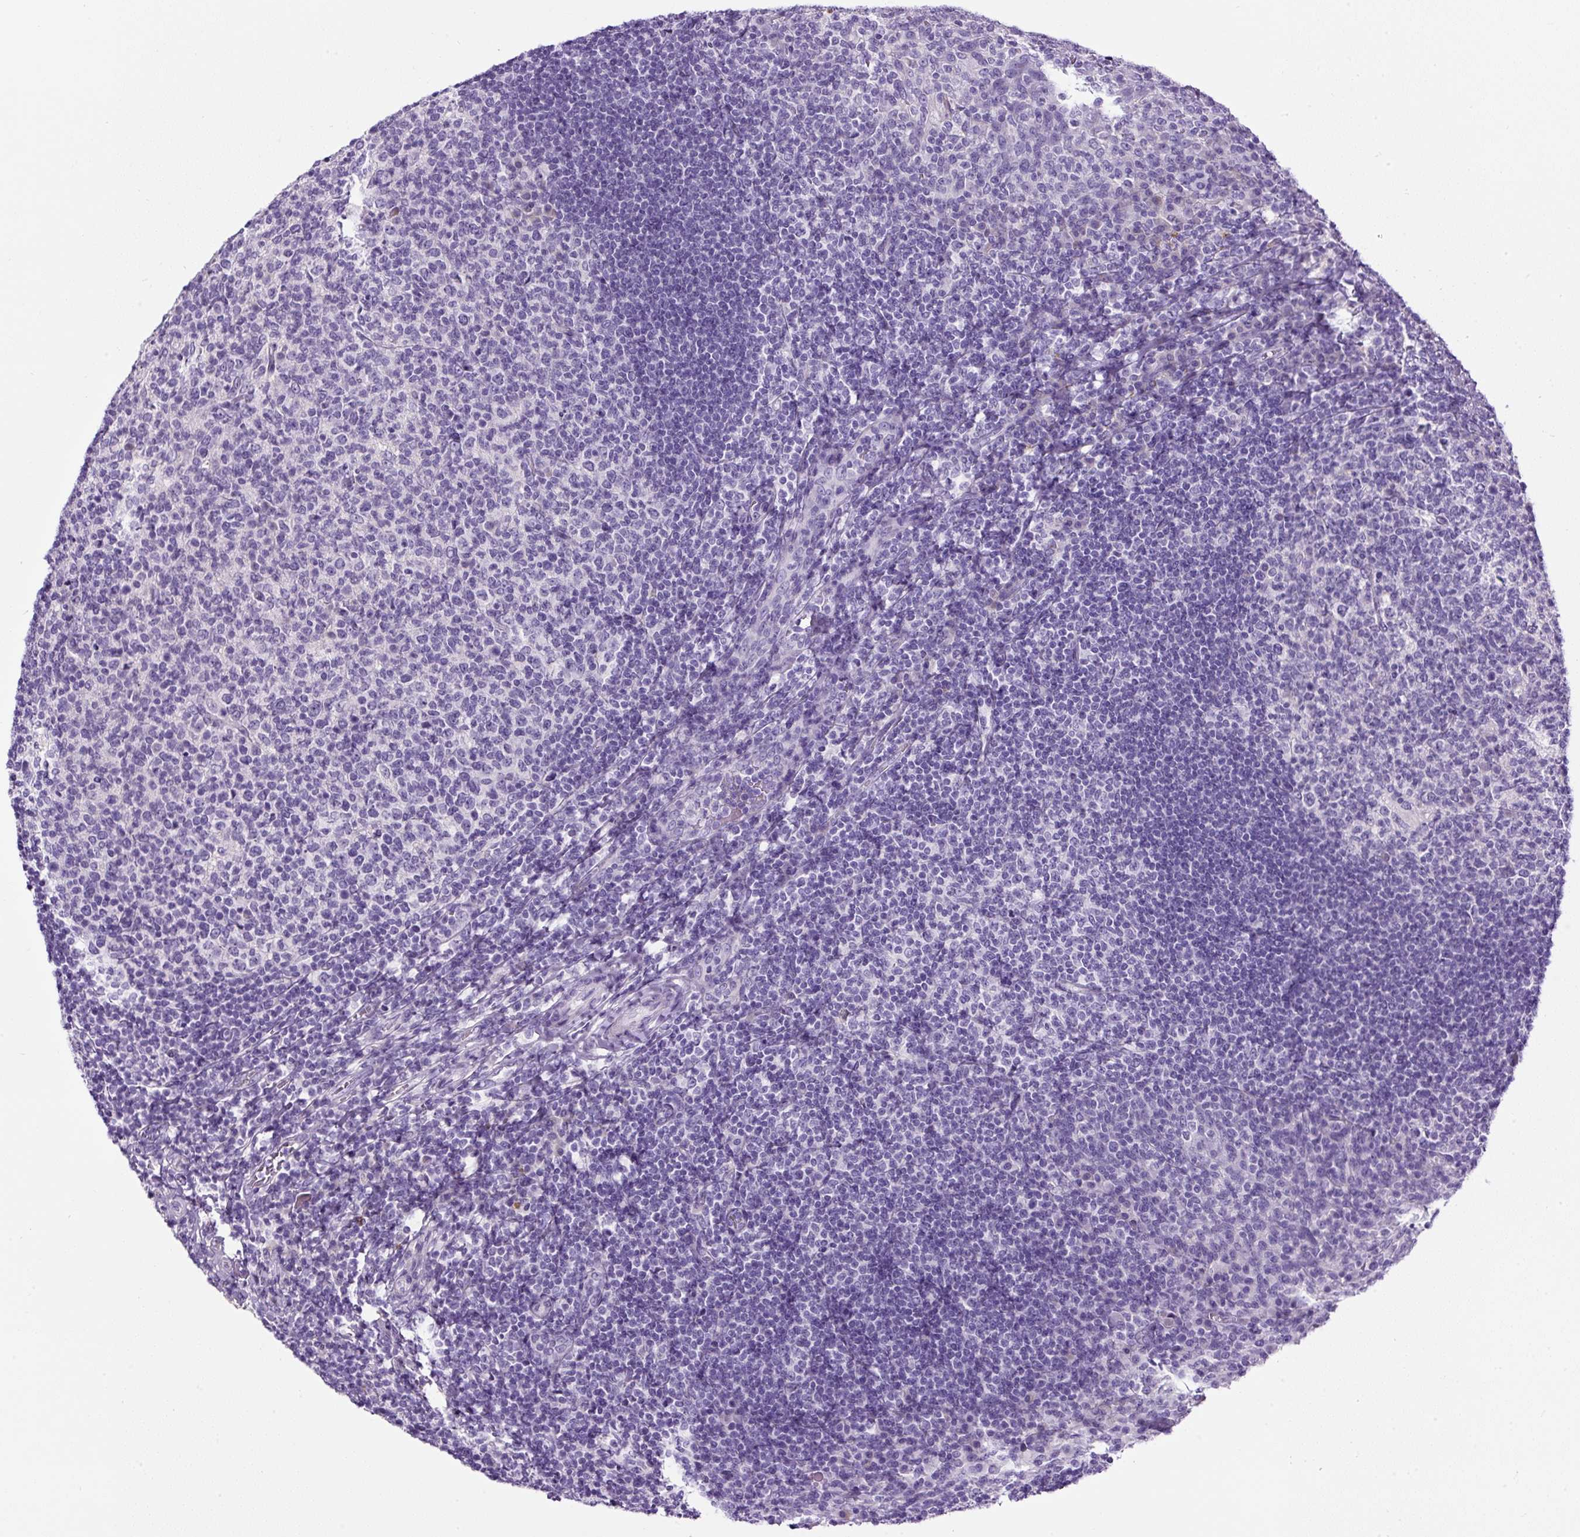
{"staining": {"intensity": "negative", "quantity": "none", "location": "none"}, "tissue": "tonsil", "cell_type": "Germinal center cells", "image_type": "normal", "snomed": [{"axis": "morphology", "description": "Normal tissue, NOS"}, {"axis": "topography", "description": "Tonsil"}], "caption": "This is a histopathology image of IHC staining of unremarkable tonsil, which shows no expression in germinal center cells. (Brightfield microscopy of DAB (3,3'-diaminobenzidine) immunohistochemistry (IHC) at high magnification).", "gene": "SP8", "patient": {"sex": "female", "age": 10}}